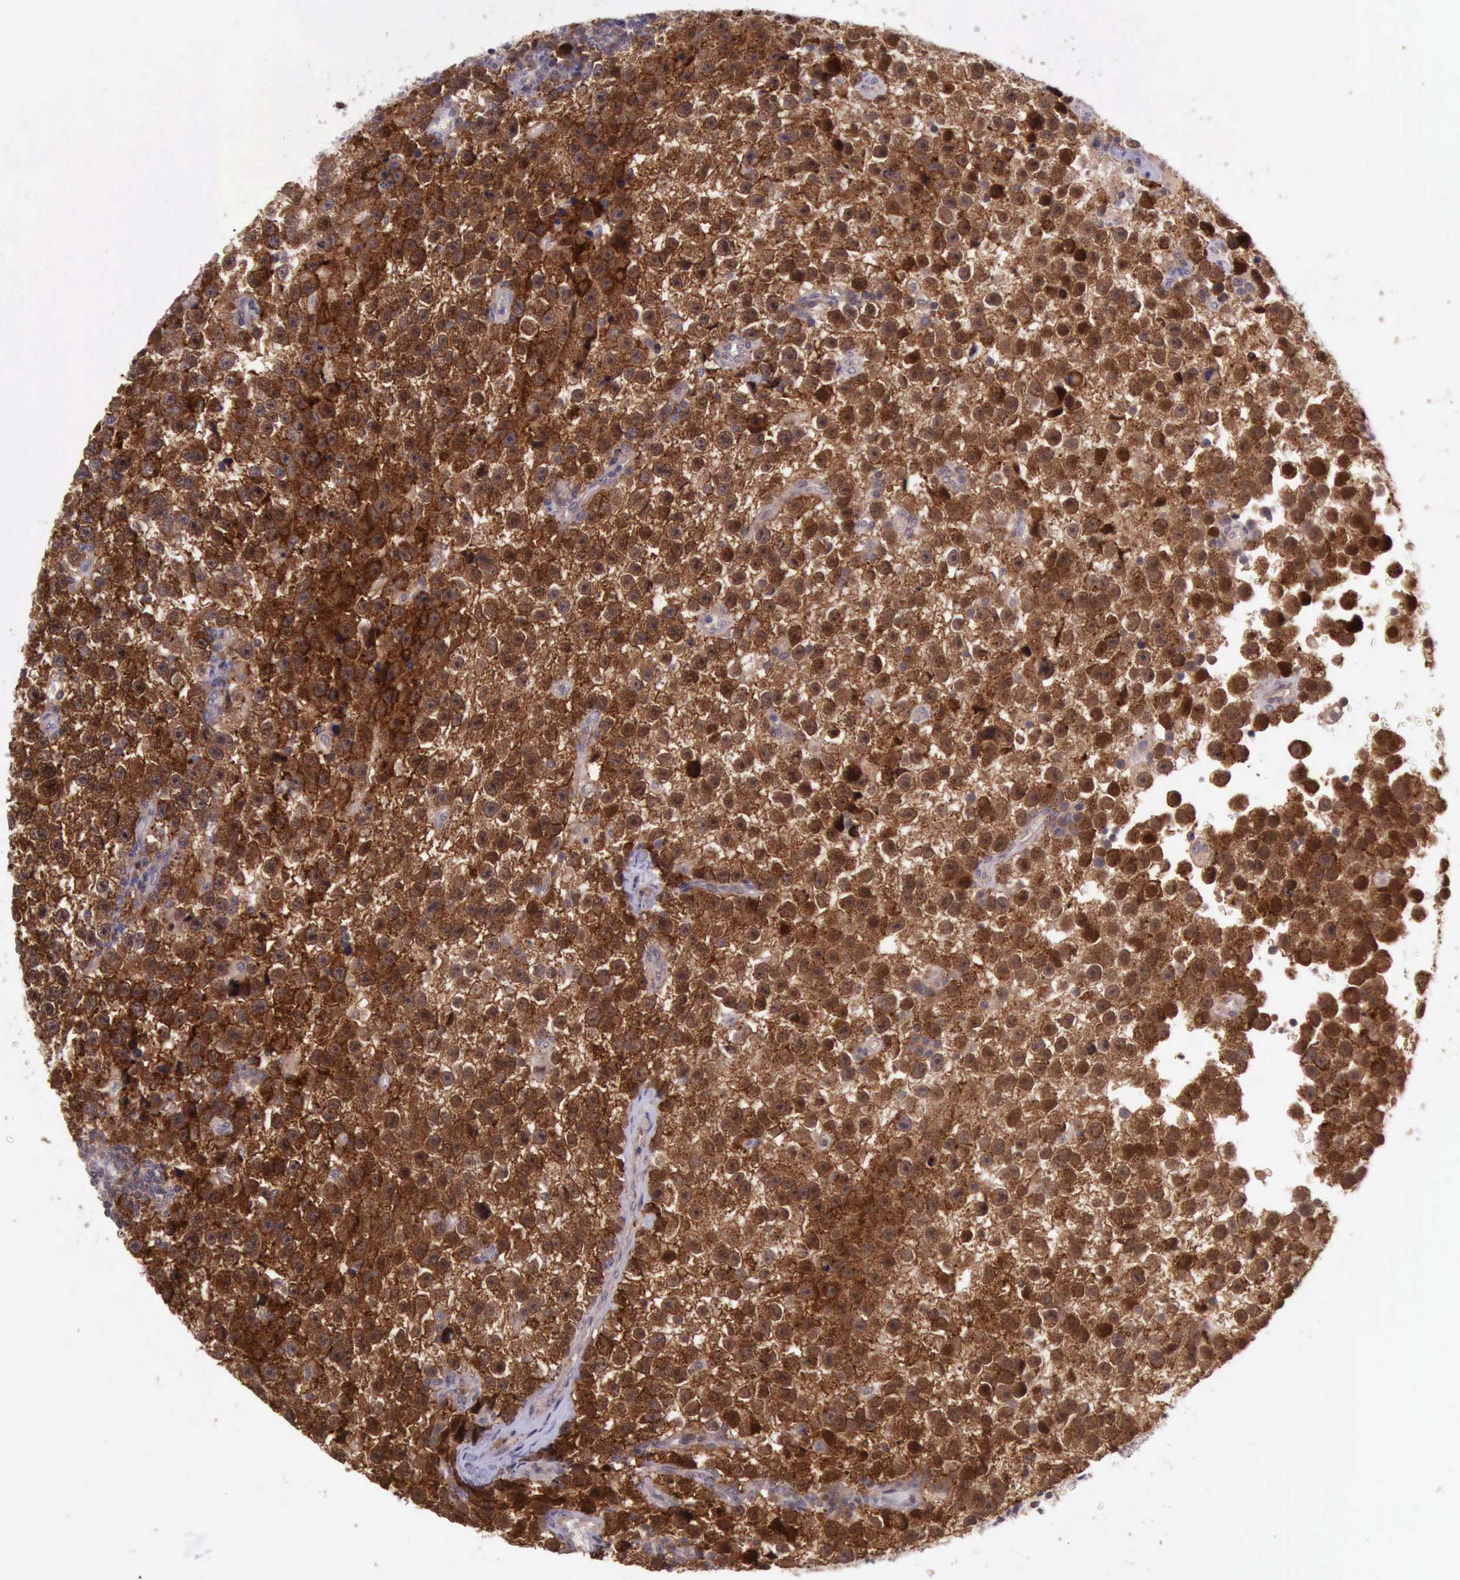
{"staining": {"intensity": "strong", "quantity": ">75%", "location": "cytoplasmic/membranous,nuclear"}, "tissue": "testis cancer", "cell_type": "Tumor cells", "image_type": "cancer", "snomed": [{"axis": "morphology", "description": "Seminoma, NOS"}, {"axis": "topography", "description": "Testis"}], "caption": "Testis cancer stained with a brown dye demonstrates strong cytoplasmic/membranous and nuclear positive positivity in about >75% of tumor cells.", "gene": "PRICKLE3", "patient": {"sex": "male", "age": 33}}